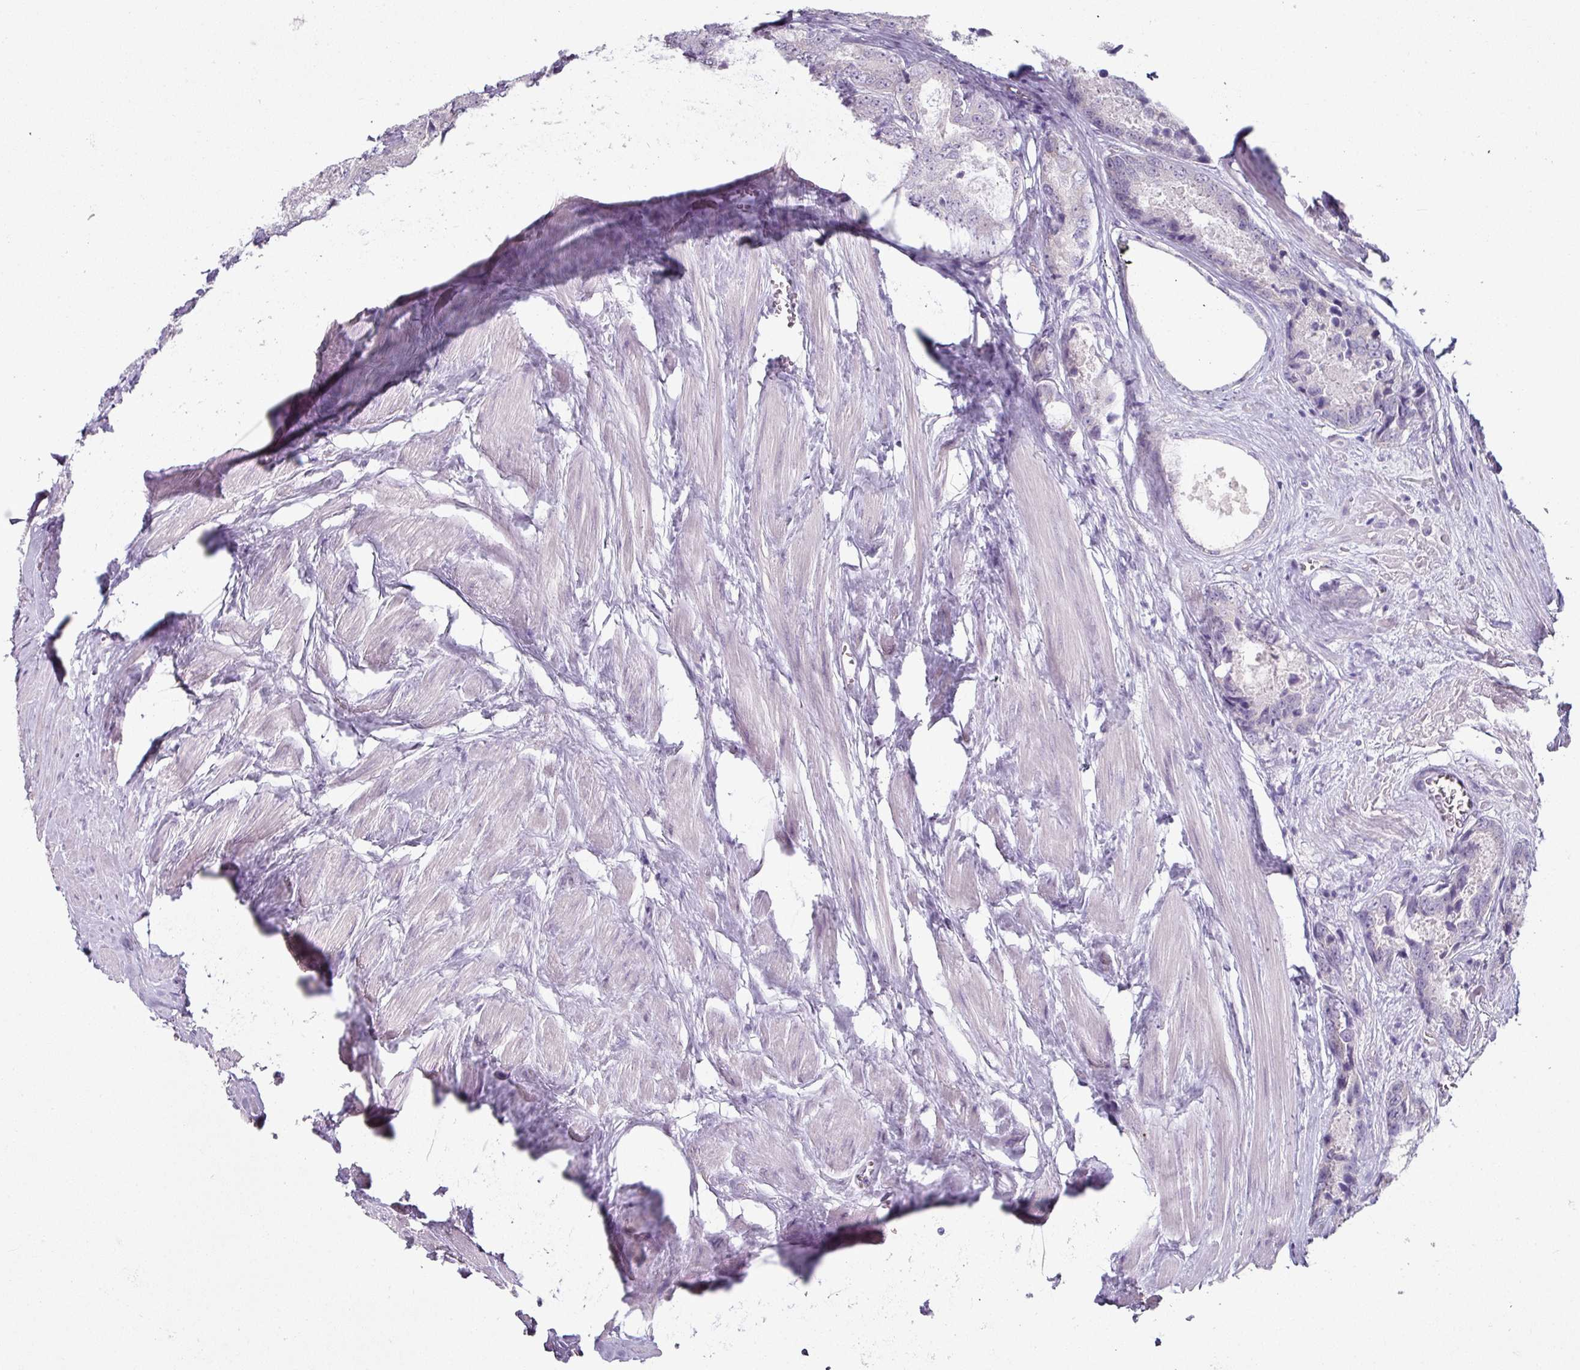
{"staining": {"intensity": "negative", "quantity": "none", "location": "none"}, "tissue": "prostate cancer", "cell_type": "Tumor cells", "image_type": "cancer", "snomed": [{"axis": "morphology", "description": "Adenocarcinoma, Low grade"}, {"axis": "topography", "description": "Prostate"}], "caption": "Human prostate adenocarcinoma (low-grade) stained for a protein using IHC exhibits no staining in tumor cells.", "gene": "C19orf33", "patient": {"sex": "male", "age": 68}}